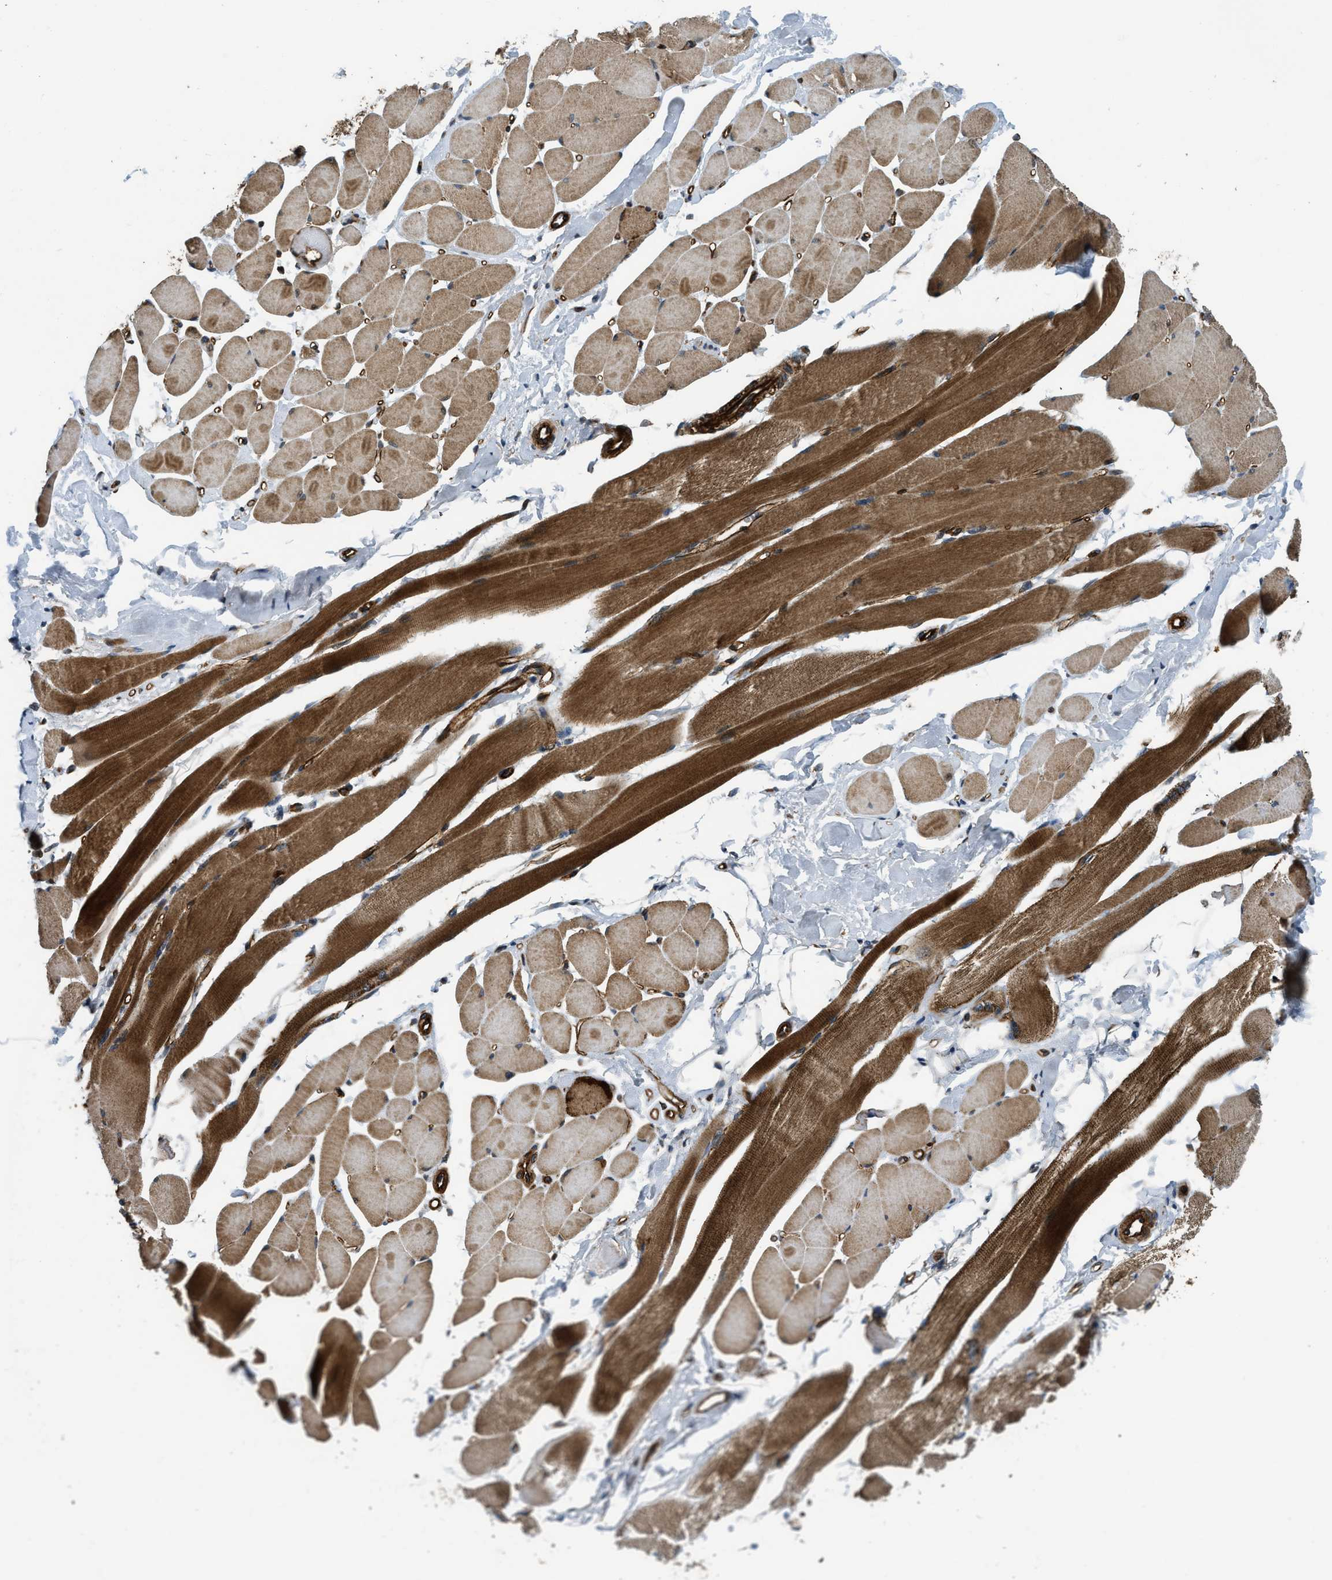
{"staining": {"intensity": "strong", "quantity": ">75%", "location": "cytoplasmic/membranous"}, "tissue": "skeletal muscle", "cell_type": "Myocytes", "image_type": "normal", "snomed": [{"axis": "morphology", "description": "Normal tissue, NOS"}, {"axis": "topography", "description": "Skeletal muscle"}, {"axis": "topography", "description": "Peripheral nerve tissue"}], "caption": "Myocytes show high levels of strong cytoplasmic/membranous positivity in approximately >75% of cells in benign human skeletal muscle.", "gene": "GSDME", "patient": {"sex": "female", "age": 84}}